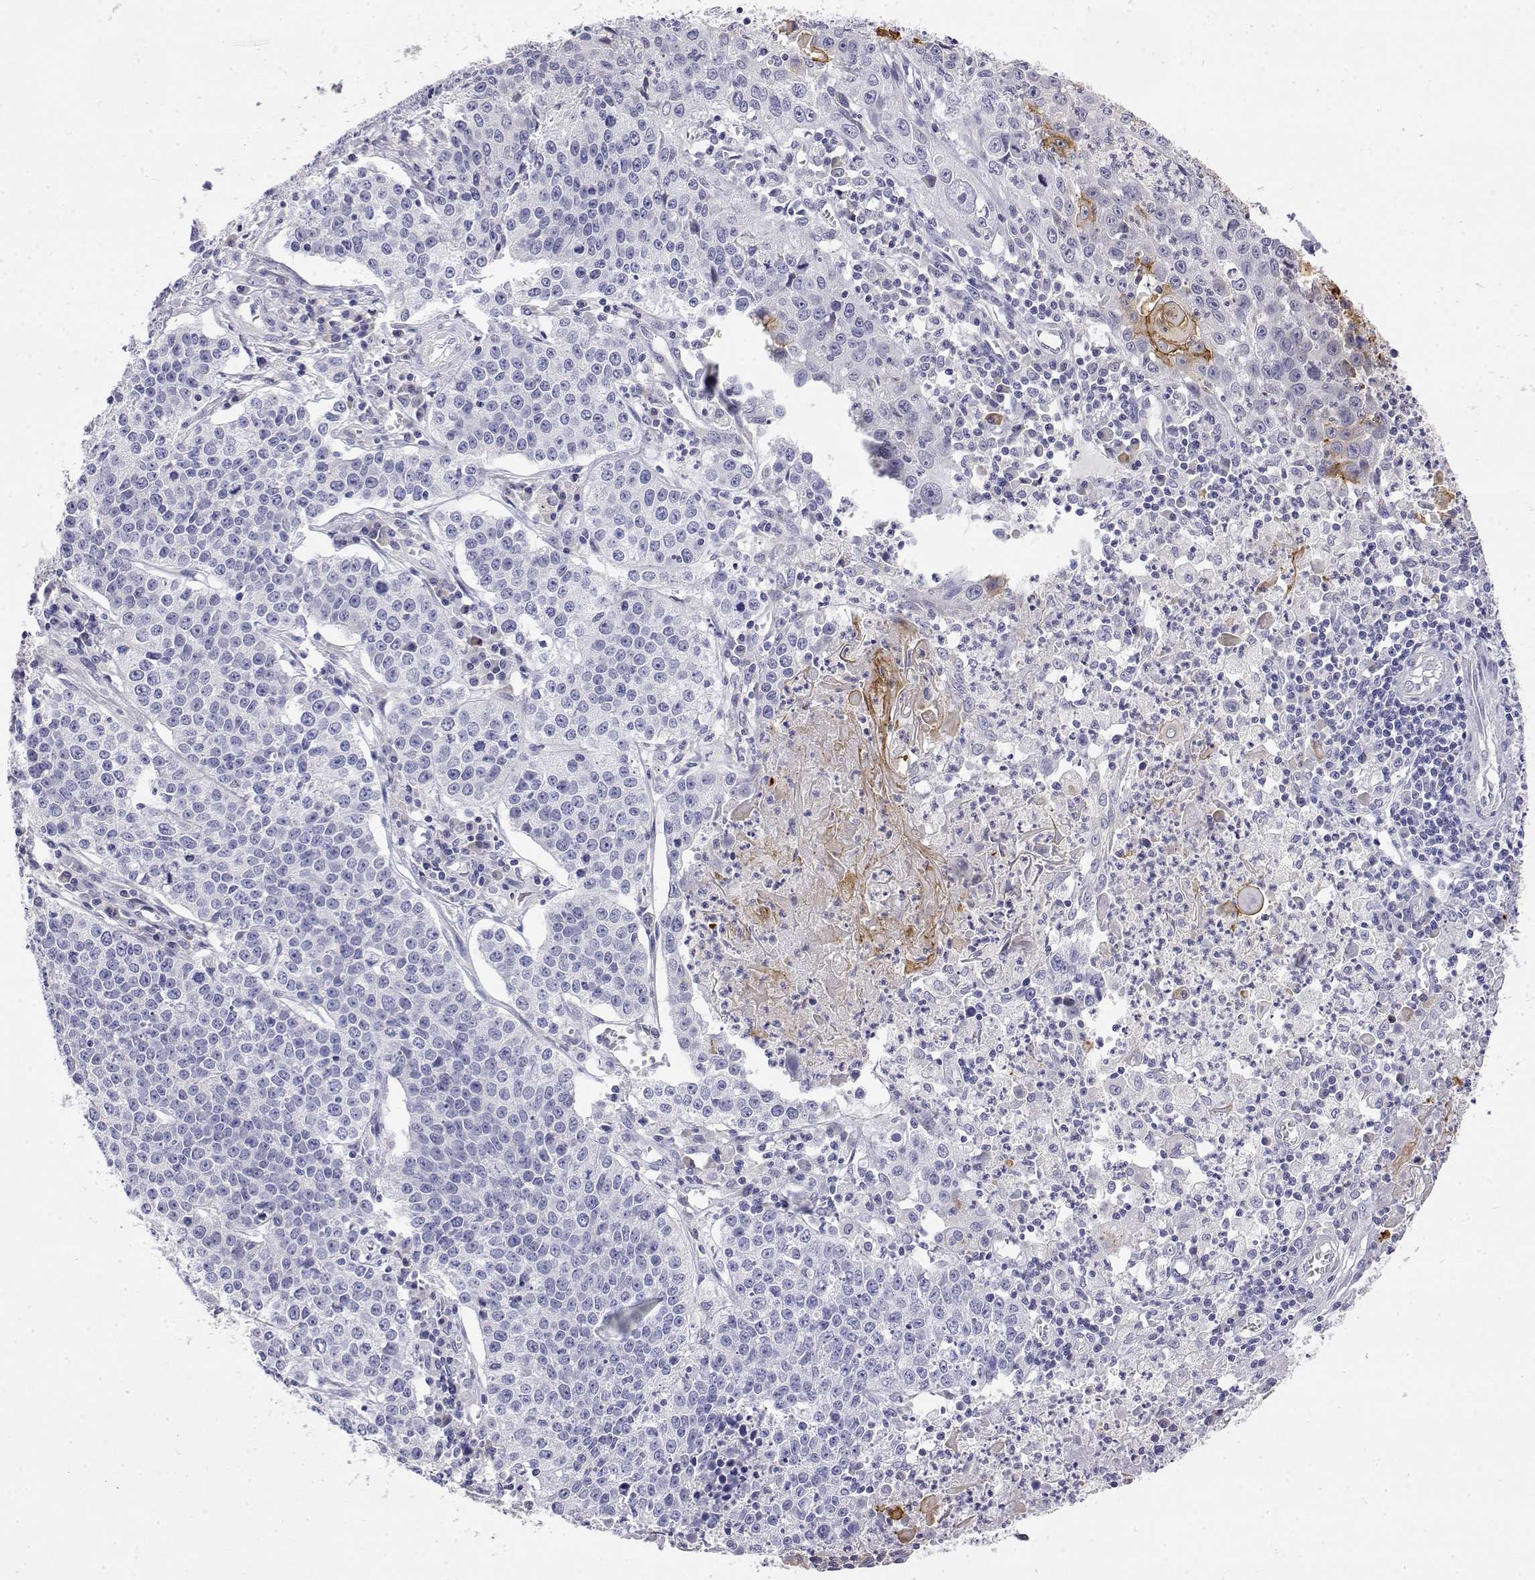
{"staining": {"intensity": "strong", "quantity": "<25%", "location": "cytoplasmic/membranous"}, "tissue": "lung cancer", "cell_type": "Tumor cells", "image_type": "cancer", "snomed": [{"axis": "morphology", "description": "Squamous cell carcinoma, NOS"}, {"axis": "morphology", "description": "Squamous cell carcinoma, metastatic, NOS"}, {"axis": "topography", "description": "Lung"}, {"axis": "topography", "description": "Pleura, NOS"}], "caption": "A medium amount of strong cytoplasmic/membranous expression is present in about <25% of tumor cells in lung squamous cell carcinoma tissue.", "gene": "LY6D", "patient": {"sex": "male", "age": 72}}